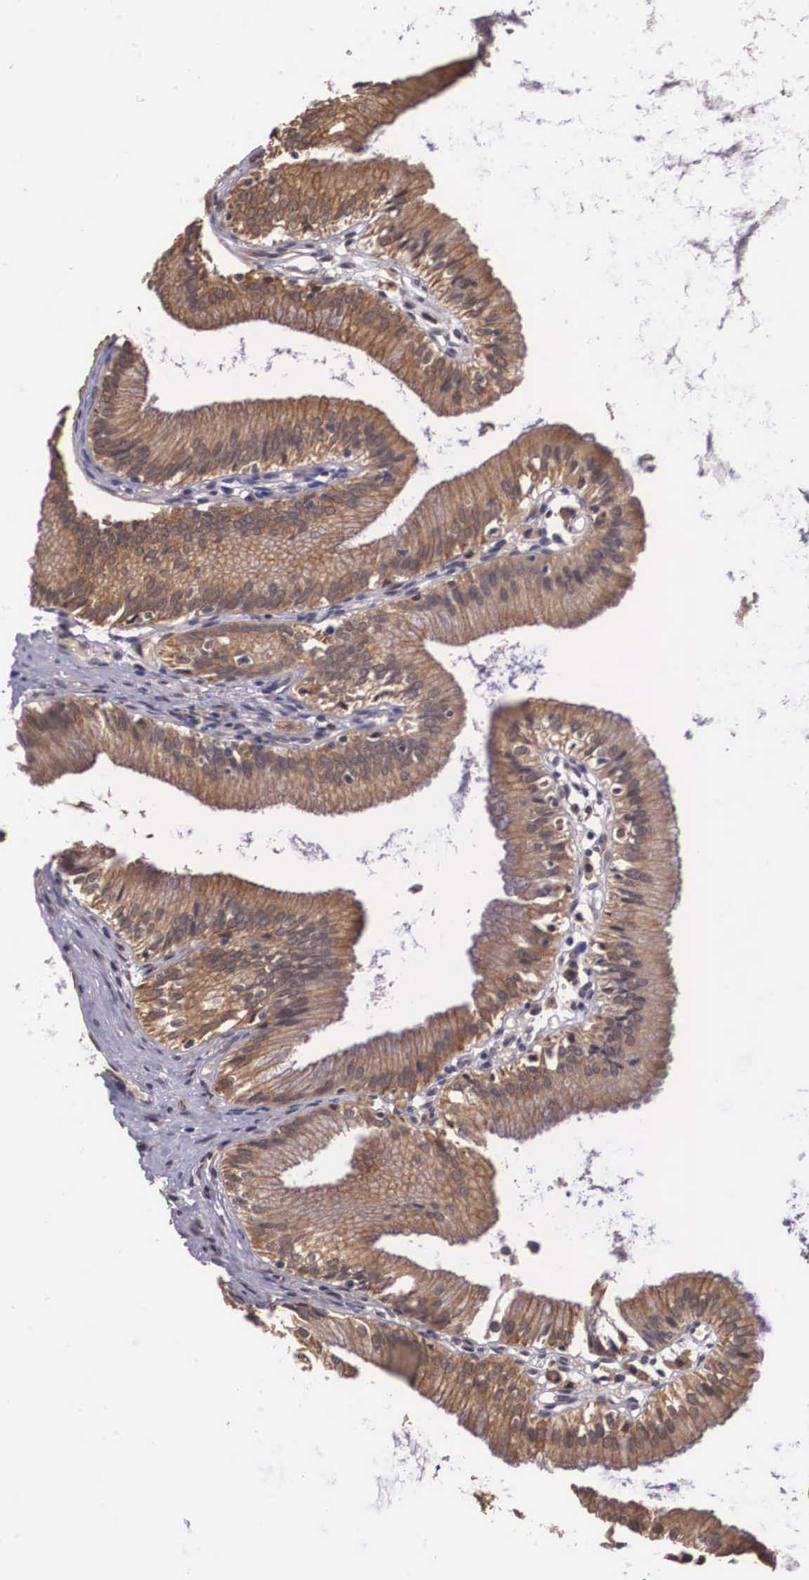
{"staining": {"intensity": "strong", "quantity": ">75%", "location": "cytoplasmic/membranous"}, "tissue": "gallbladder", "cell_type": "Glandular cells", "image_type": "normal", "snomed": [{"axis": "morphology", "description": "Normal tissue, NOS"}, {"axis": "topography", "description": "Gallbladder"}], "caption": "An image showing strong cytoplasmic/membranous positivity in approximately >75% of glandular cells in unremarkable gallbladder, as visualized by brown immunohistochemical staining.", "gene": "VASH1", "patient": {"sex": "male", "age": 58}}